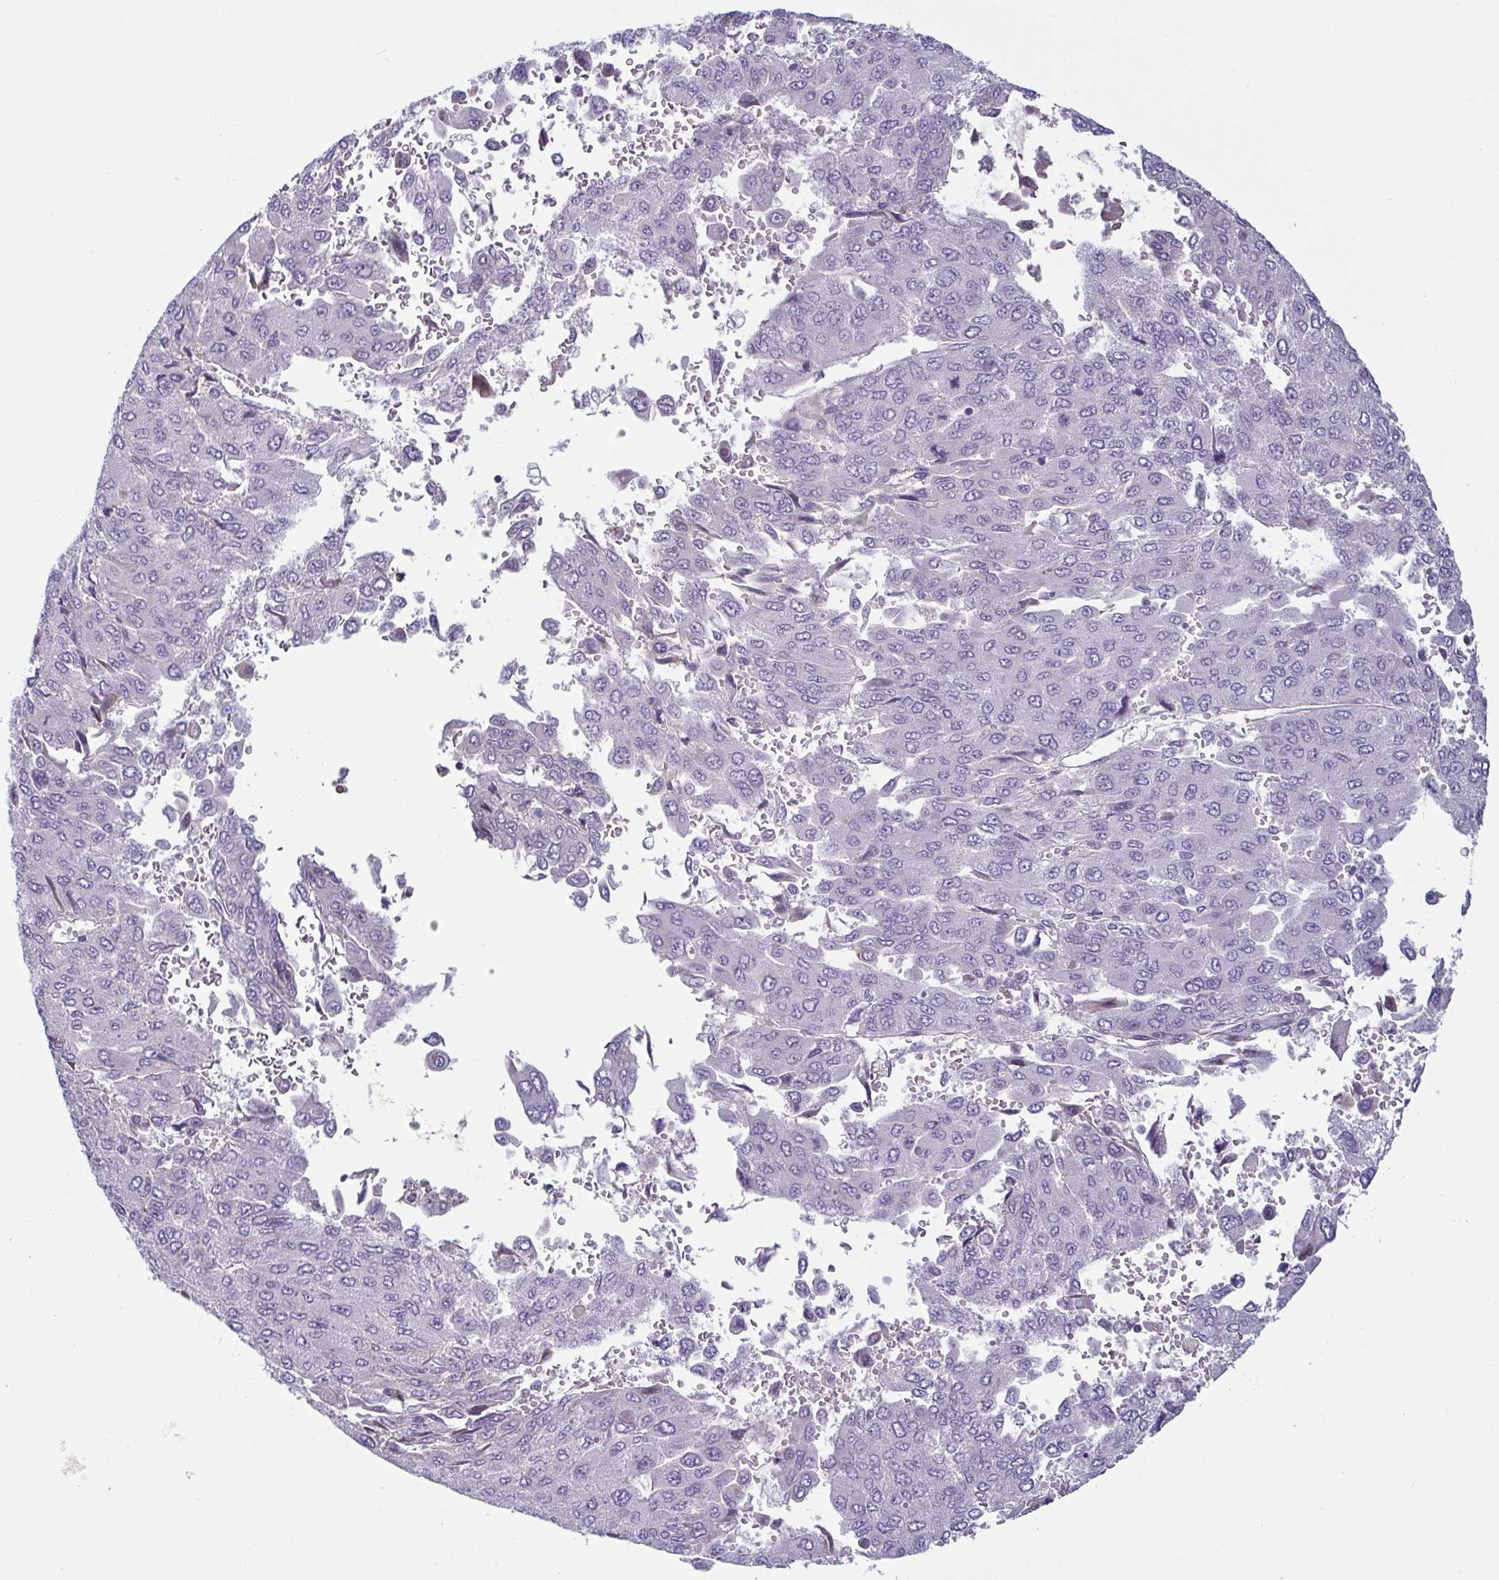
{"staining": {"intensity": "negative", "quantity": "none", "location": "none"}, "tissue": "liver cancer", "cell_type": "Tumor cells", "image_type": "cancer", "snomed": [{"axis": "morphology", "description": "Carcinoma, Hepatocellular, NOS"}, {"axis": "topography", "description": "Liver"}], "caption": "High power microscopy image of an IHC photomicrograph of hepatocellular carcinoma (liver), revealing no significant expression in tumor cells. Nuclei are stained in blue.", "gene": "ECM1", "patient": {"sex": "female", "age": 41}}